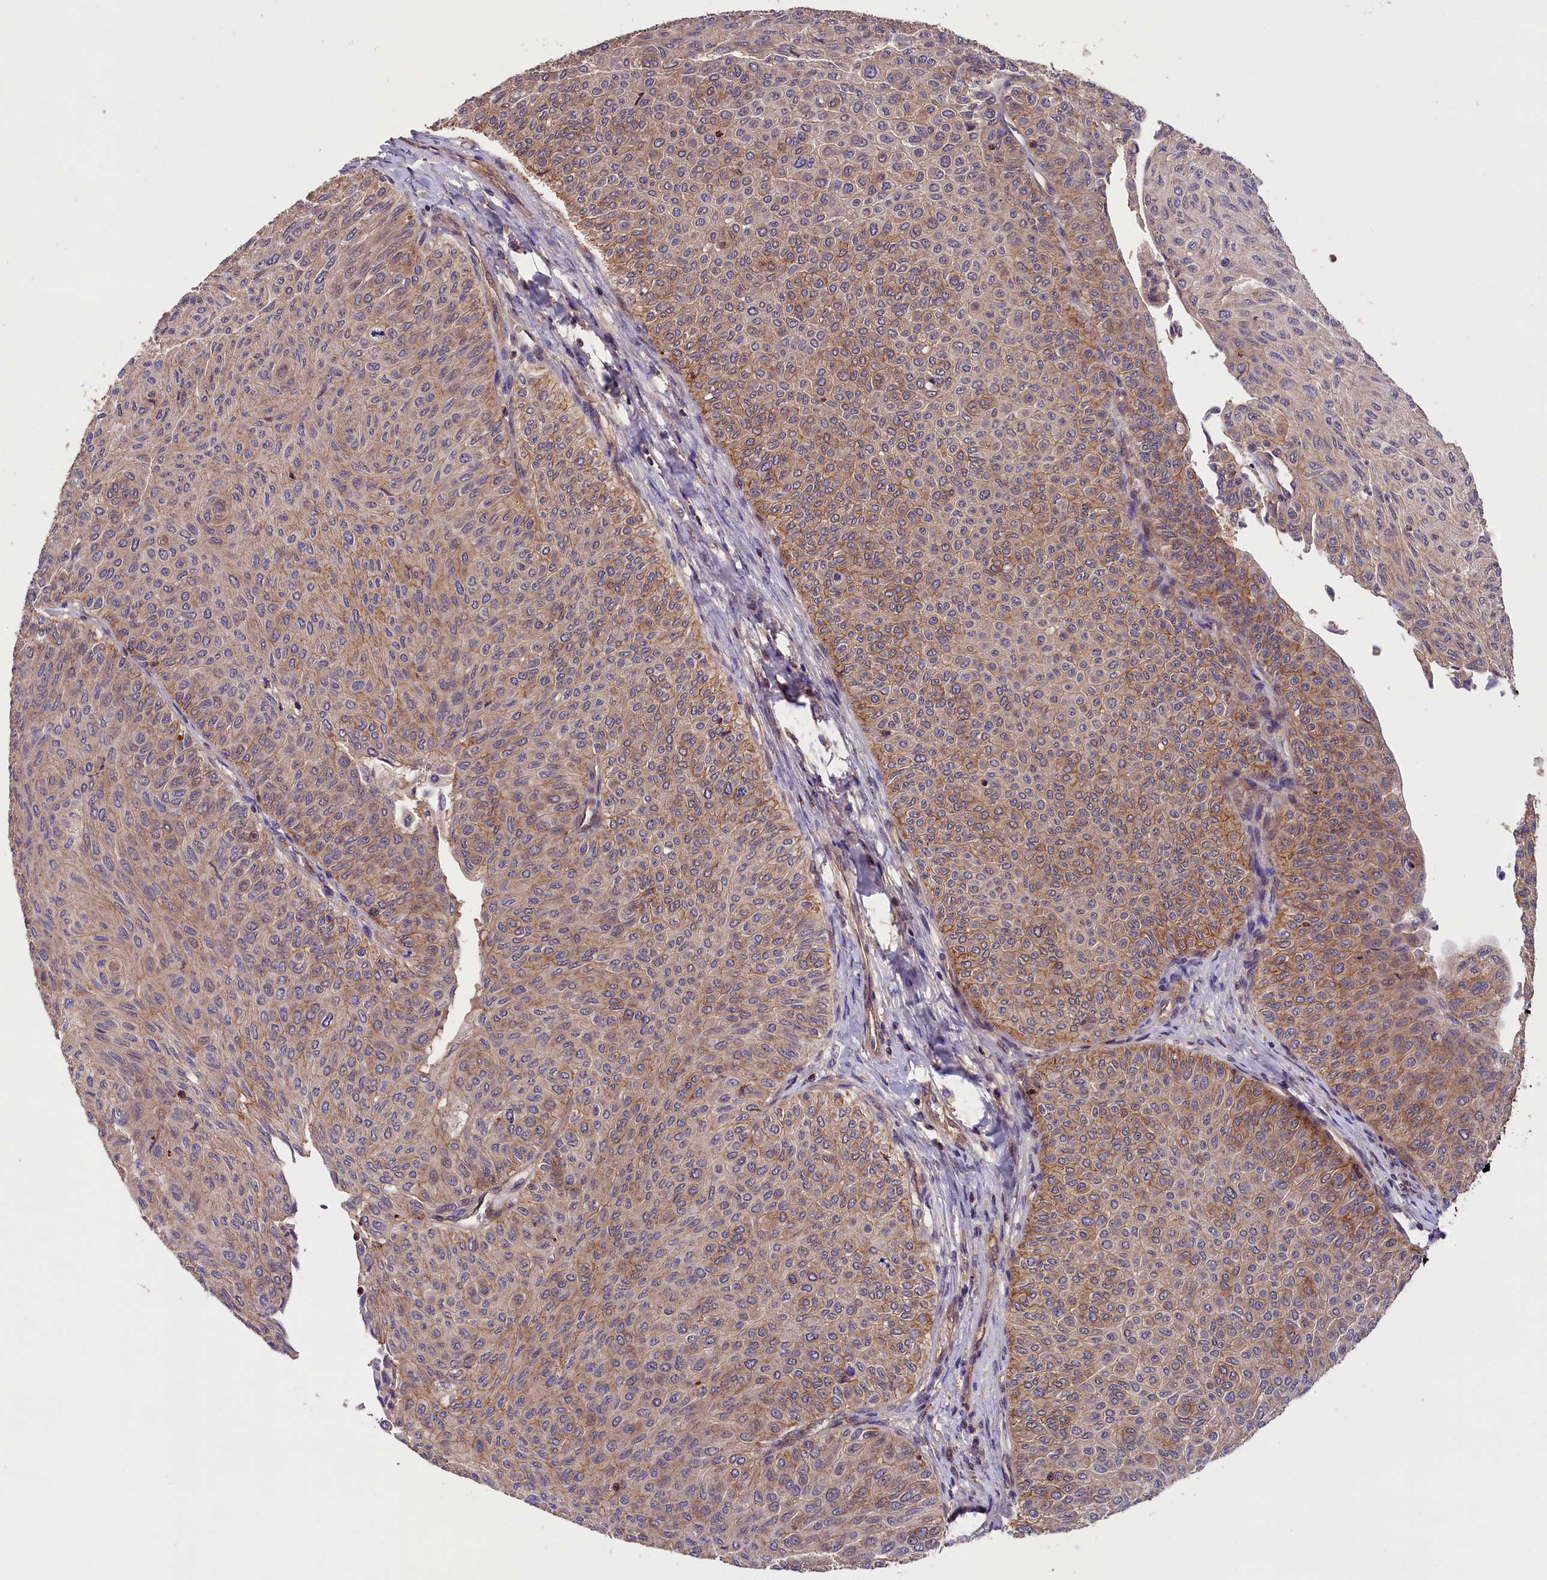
{"staining": {"intensity": "moderate", "quantity": "25%-75%", "location": "cytoplasmic/membranous"}, "tissue": "urothelial cancer", "cell_type": "Tumor cells", "image_type": "cancer", "snomed": [{"axis": "morphology", "description": "Urothelial carcinoma, Low grade"}, {"axis": "topography", "description": "Urinary bladder"}], "caption": "The immunohistochemical stain shows moderate cytoplasmic/membranous expression in tumor cells of urothelial cancer tissue. Ihc stains the protein in brown and the nuclei are stained blue.", "gene": "IST1", "patient": {"sex": "male", "age": 78}}